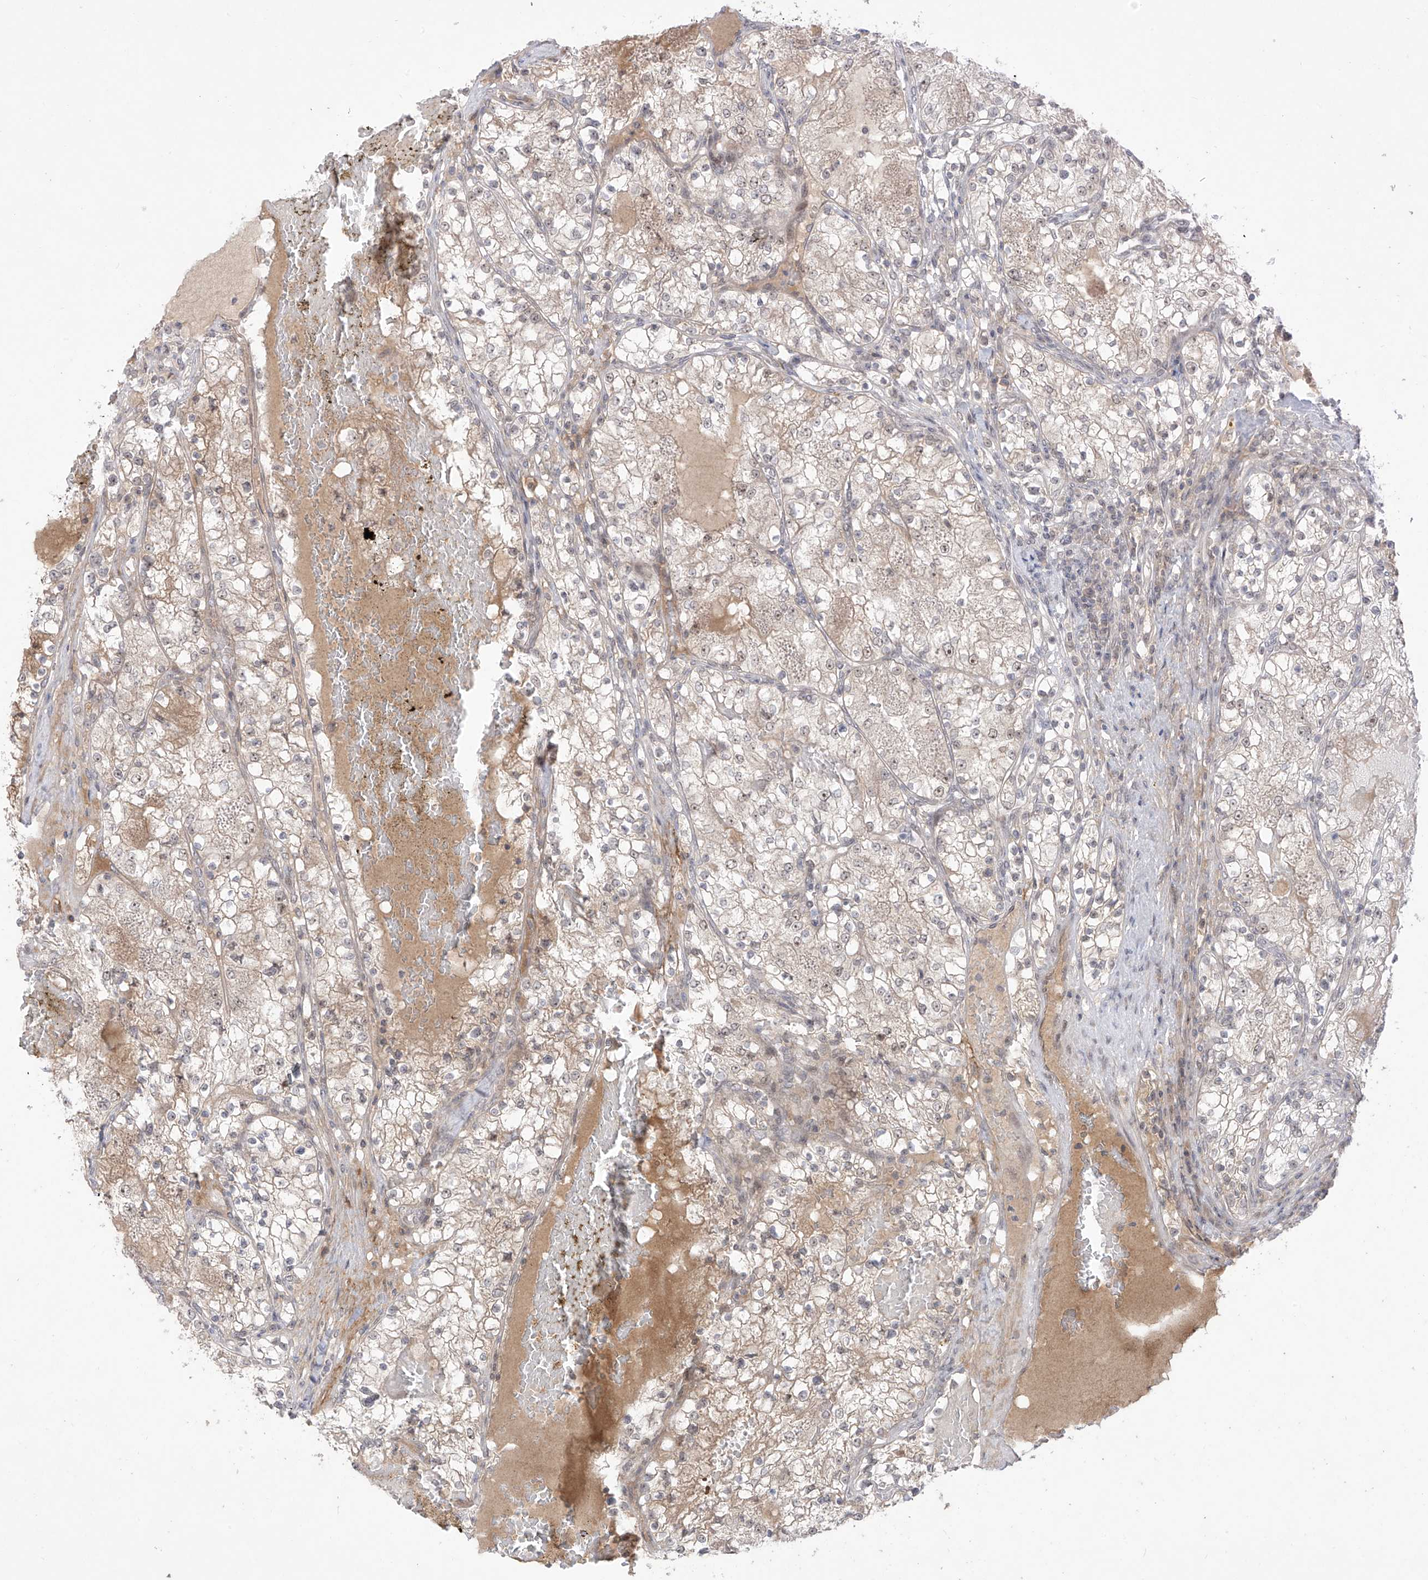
{"staining": {"intensity": "weak", "quantity": "<25%", "location": "cytoplasmic/membranous"}, "tissue": "renal cancer", "cell_type": "Tumor cells", "image_type": "cancer", "snomed": [{"axis": "morphology", "description": "Normal tissue, NOS"}, {"axis": "morphology", "description": "Adenocarcinoma, NOS"}, {"axis": "topography", "description": "Kidney"}], "caption": "An immunohistochemistry histopathology image of adenocarcinoma (renal) is shown. There is no staining in tumor cells of adenocarcinoma (renal). (DAB immunohistochemistry, high magnification).", "gene": "OGT", "patient": {"sex": "male", "age": 68}}